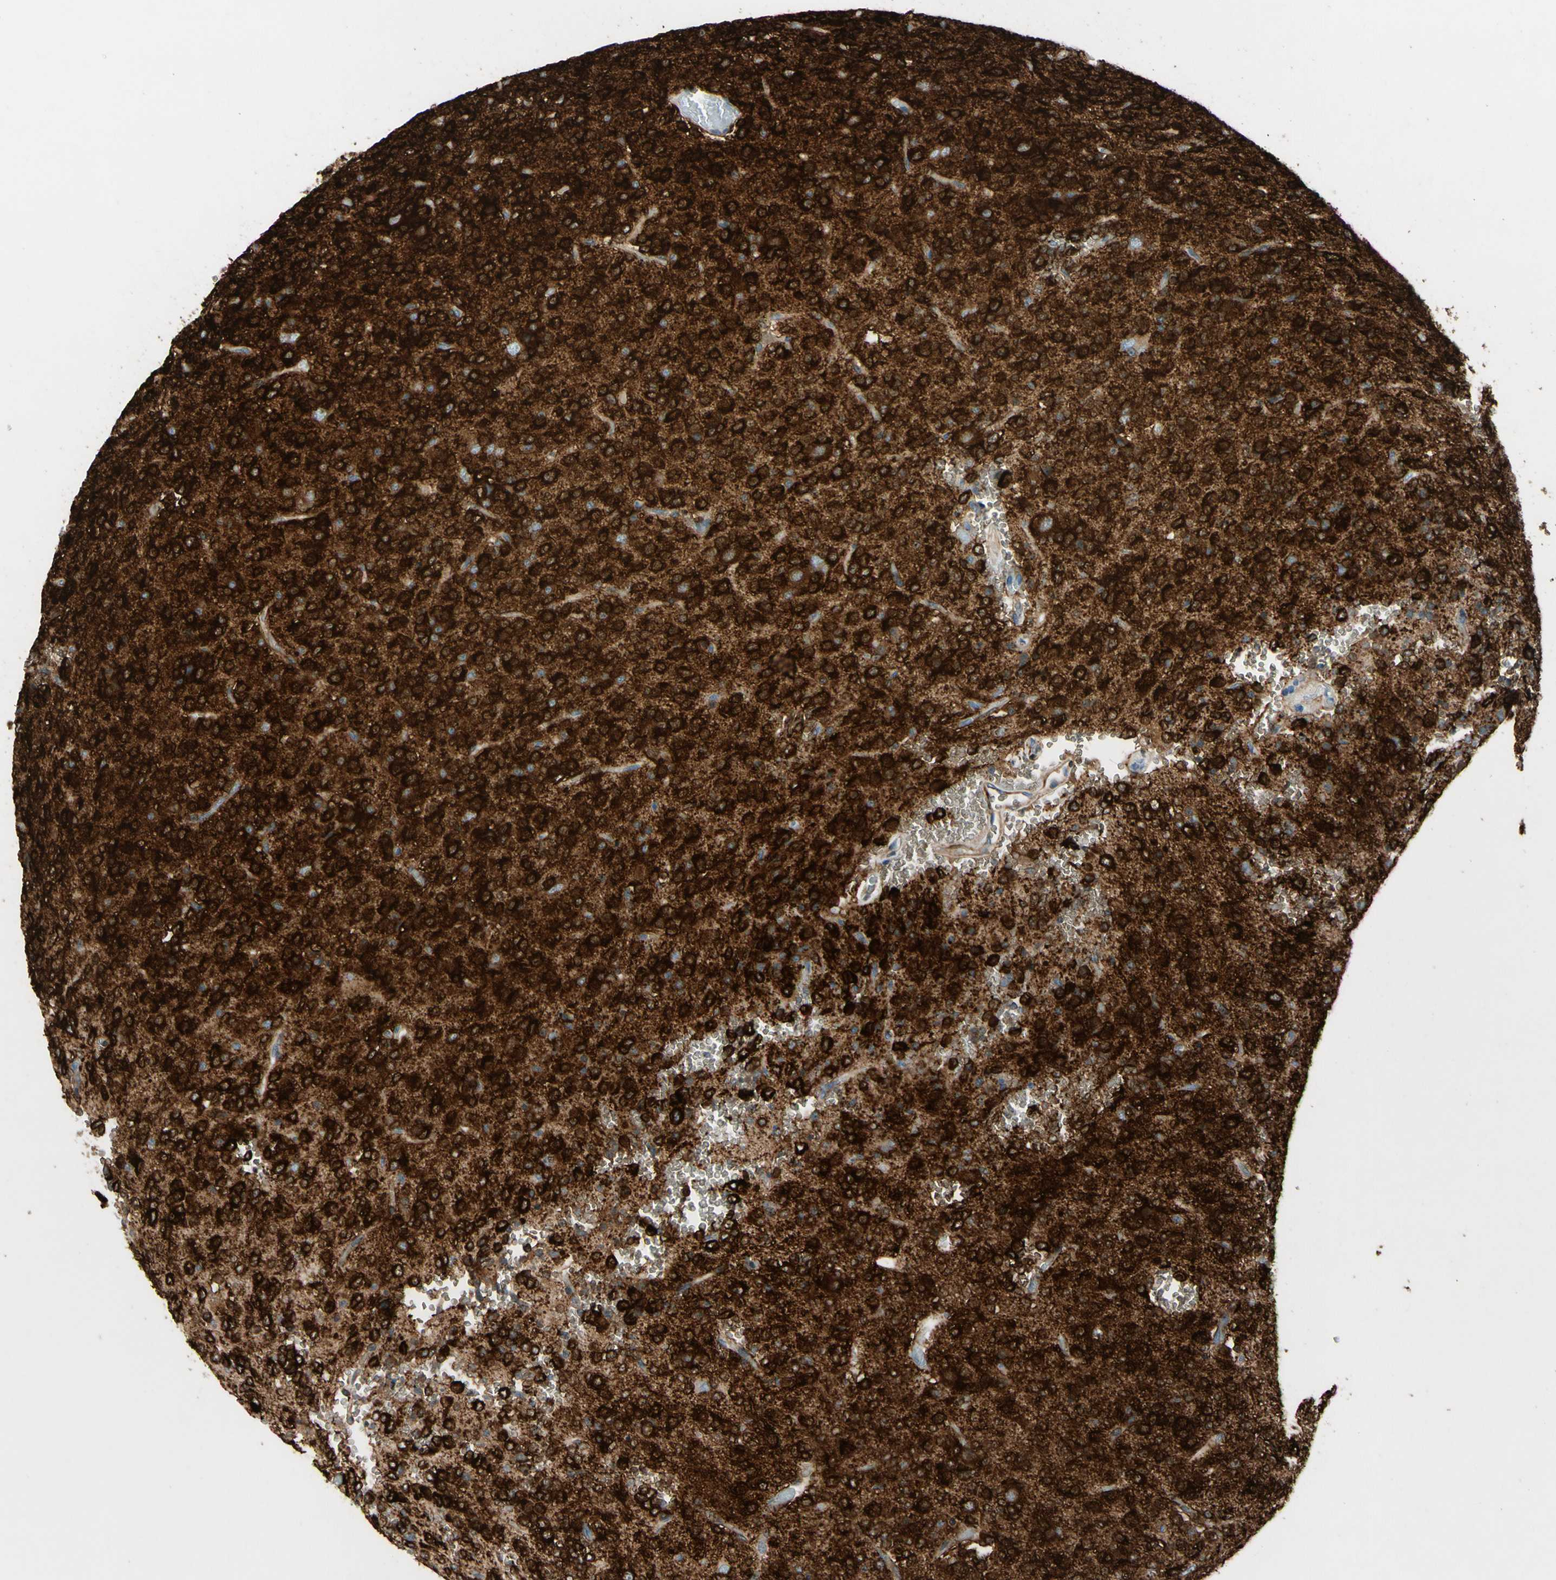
{"staining": {"intensity": "strong", "quantity": ">75%", "location": "cytoplasmic/membranous"}, "tissue": "glioma", "cell_type": "Tumor cells", "image_type": "cancer", "snomed": [{"axis": "morphology", "description": "Glioma, malignant, Low grade"}, {"axis": "topography", "description": "Brain"}], "caption": "DAB (3,3'-diaminobenzidine) immunohistochemical staining of human glioma demonstrates strong cytoplasmic/membranous protein staining in approximately >75% of tumor cells.", "gene": "MAP2", "patient": {"sex": "male", "age": 38}}